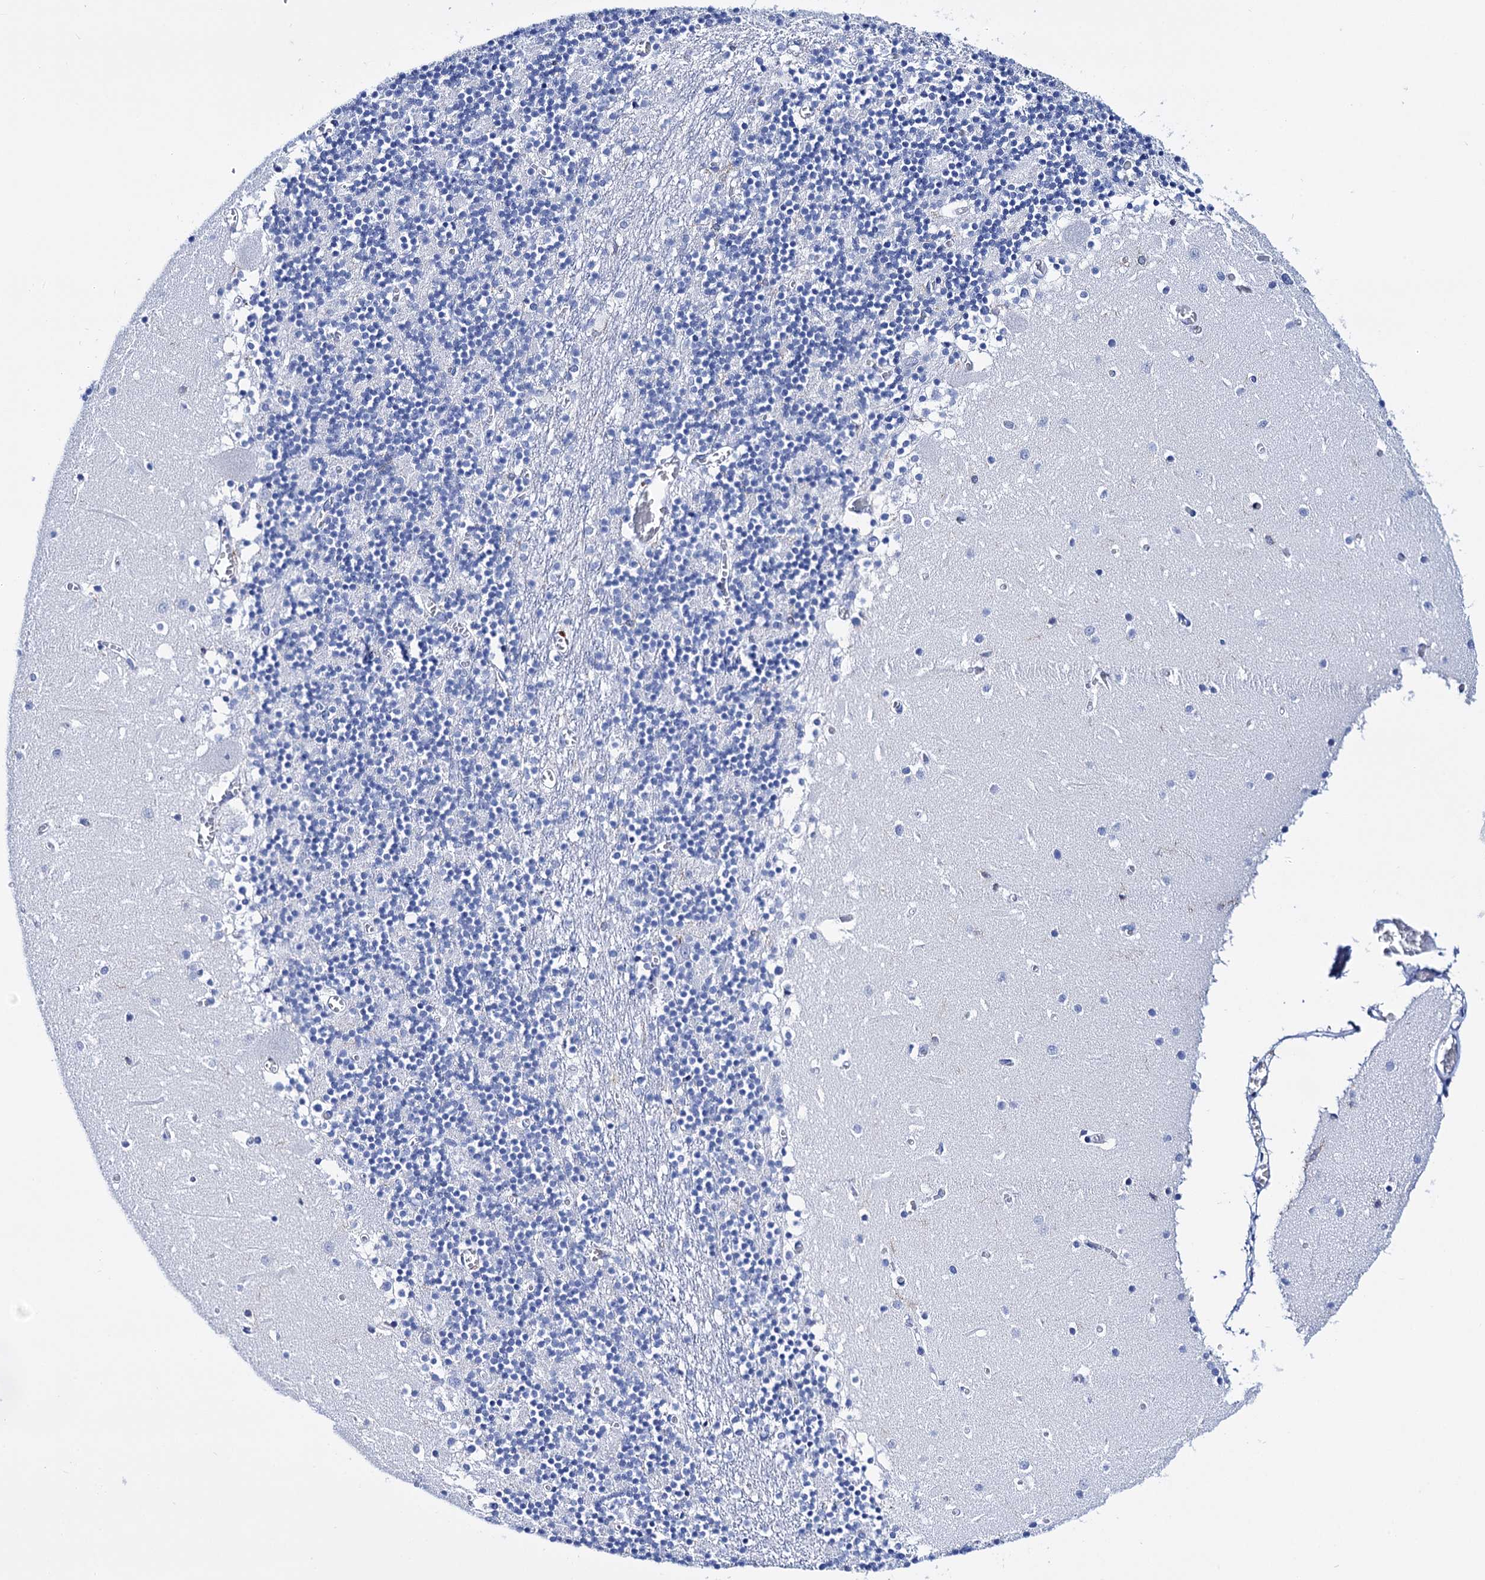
{"staining": {"intensity": "negative", "quantity": "none", "location": "none"}, "tissue": "cerebellum", "cell_type": "Cells in granular layer", "image_type": "normal", "snomed": [{"axis": "morphology", "description": "Normal tissue, NOS"}, {"axis": "topography", "description": "Cerebellum"}], "caption": "Benign cerebellum was stained to show a protein in brown. There is no significant staining in cells in granular layer. Brightfield microscopy of immunohistochemistry stained with DAB (brown) and hematoxylin (blue), captured at high magnification.", "gene": "DEF6", "patient": {"sex": "female", "age": 28}}